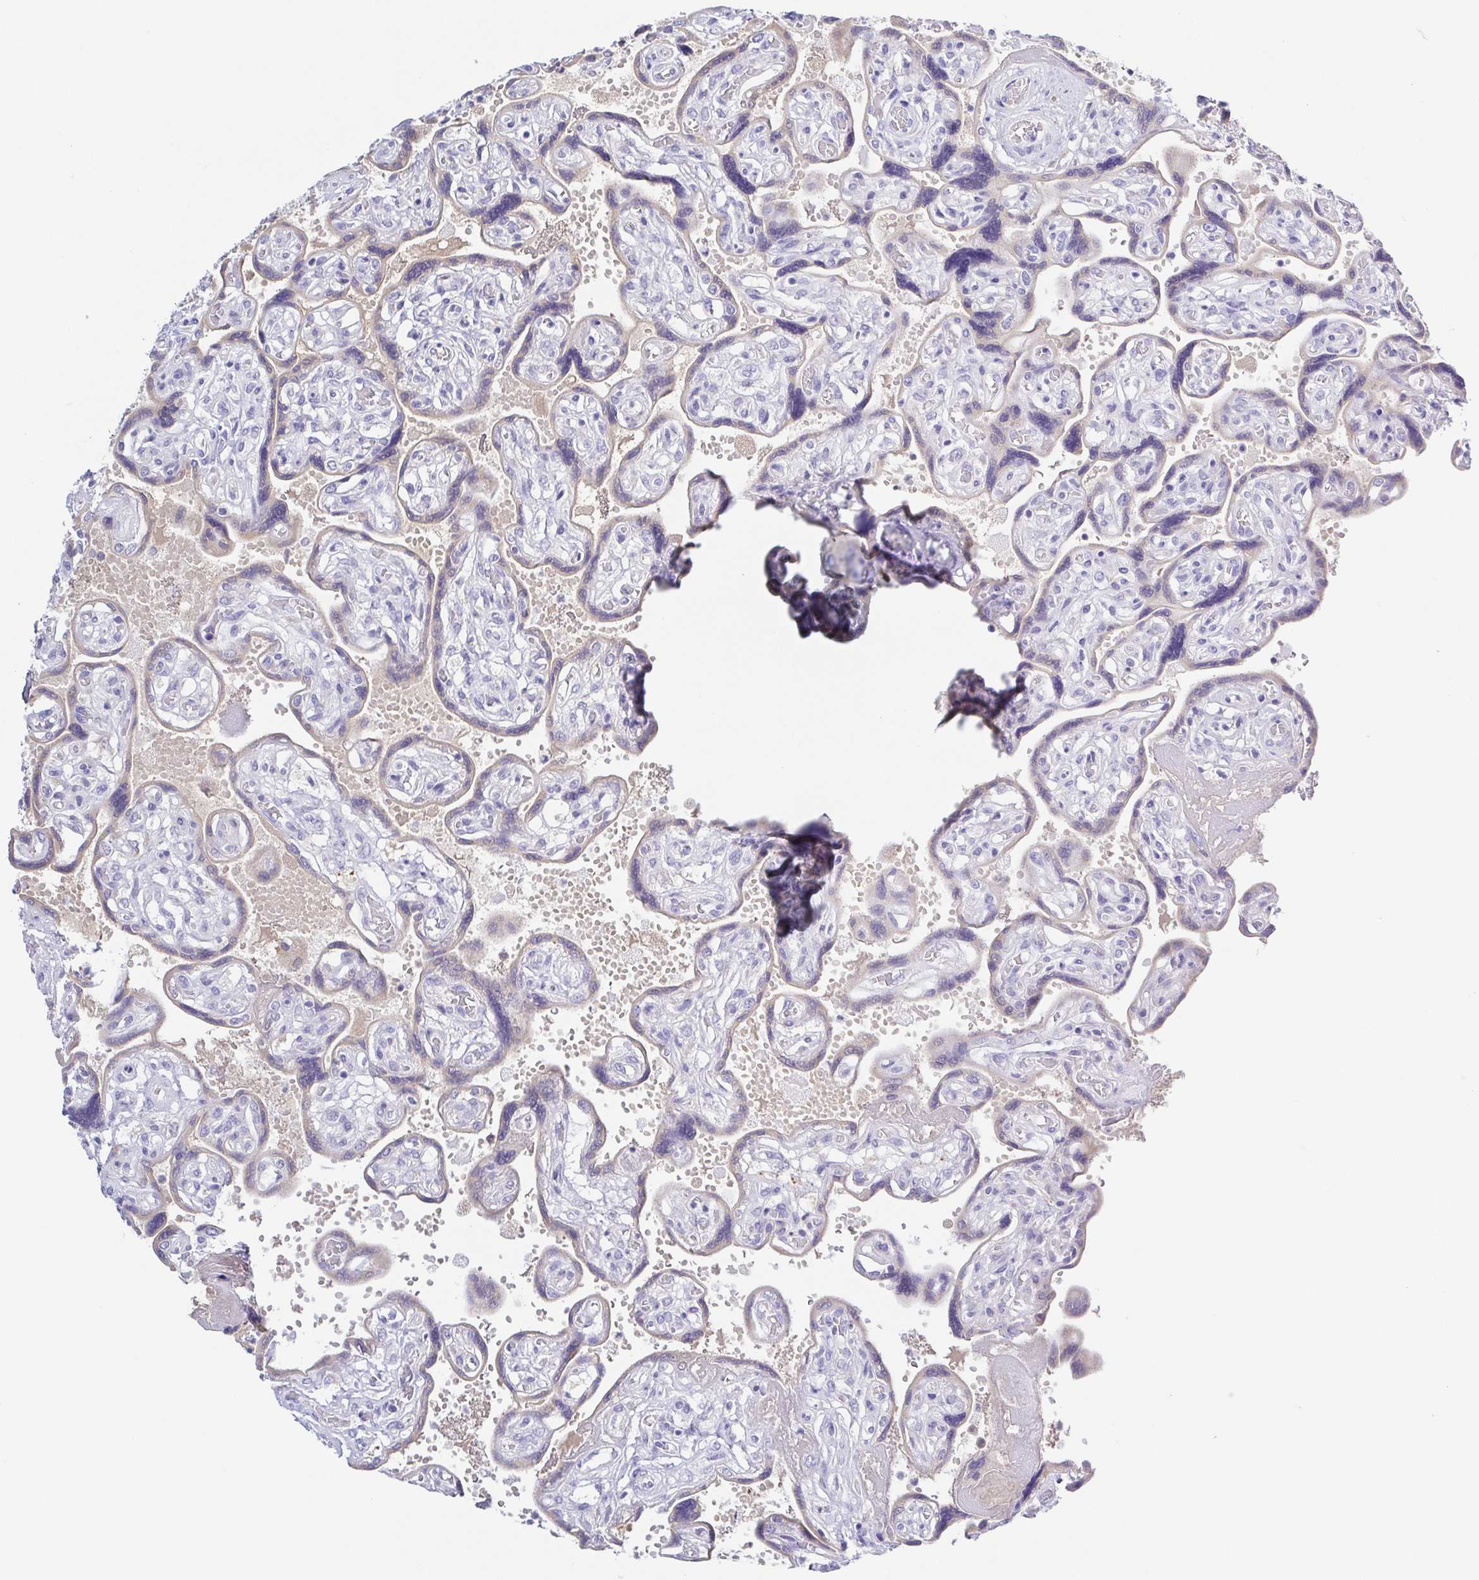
{"staining": {"intensity": "negative", "quantity": "none", "location": "none"}, "tissue": "placenta", "cell_type": "Decidual cells", "image_type": "normal", "snomed": [{"axis": "morphology", "description": "Normal tissue, NOS"}, {"axis": "topography", "description": "Placenta"}], "caption": "Protein analysis of unremarkable placenta displays no significant positivity in decidual cells.", "gene": "A1BG", "patient": {"sex": "female", "age": 32}}